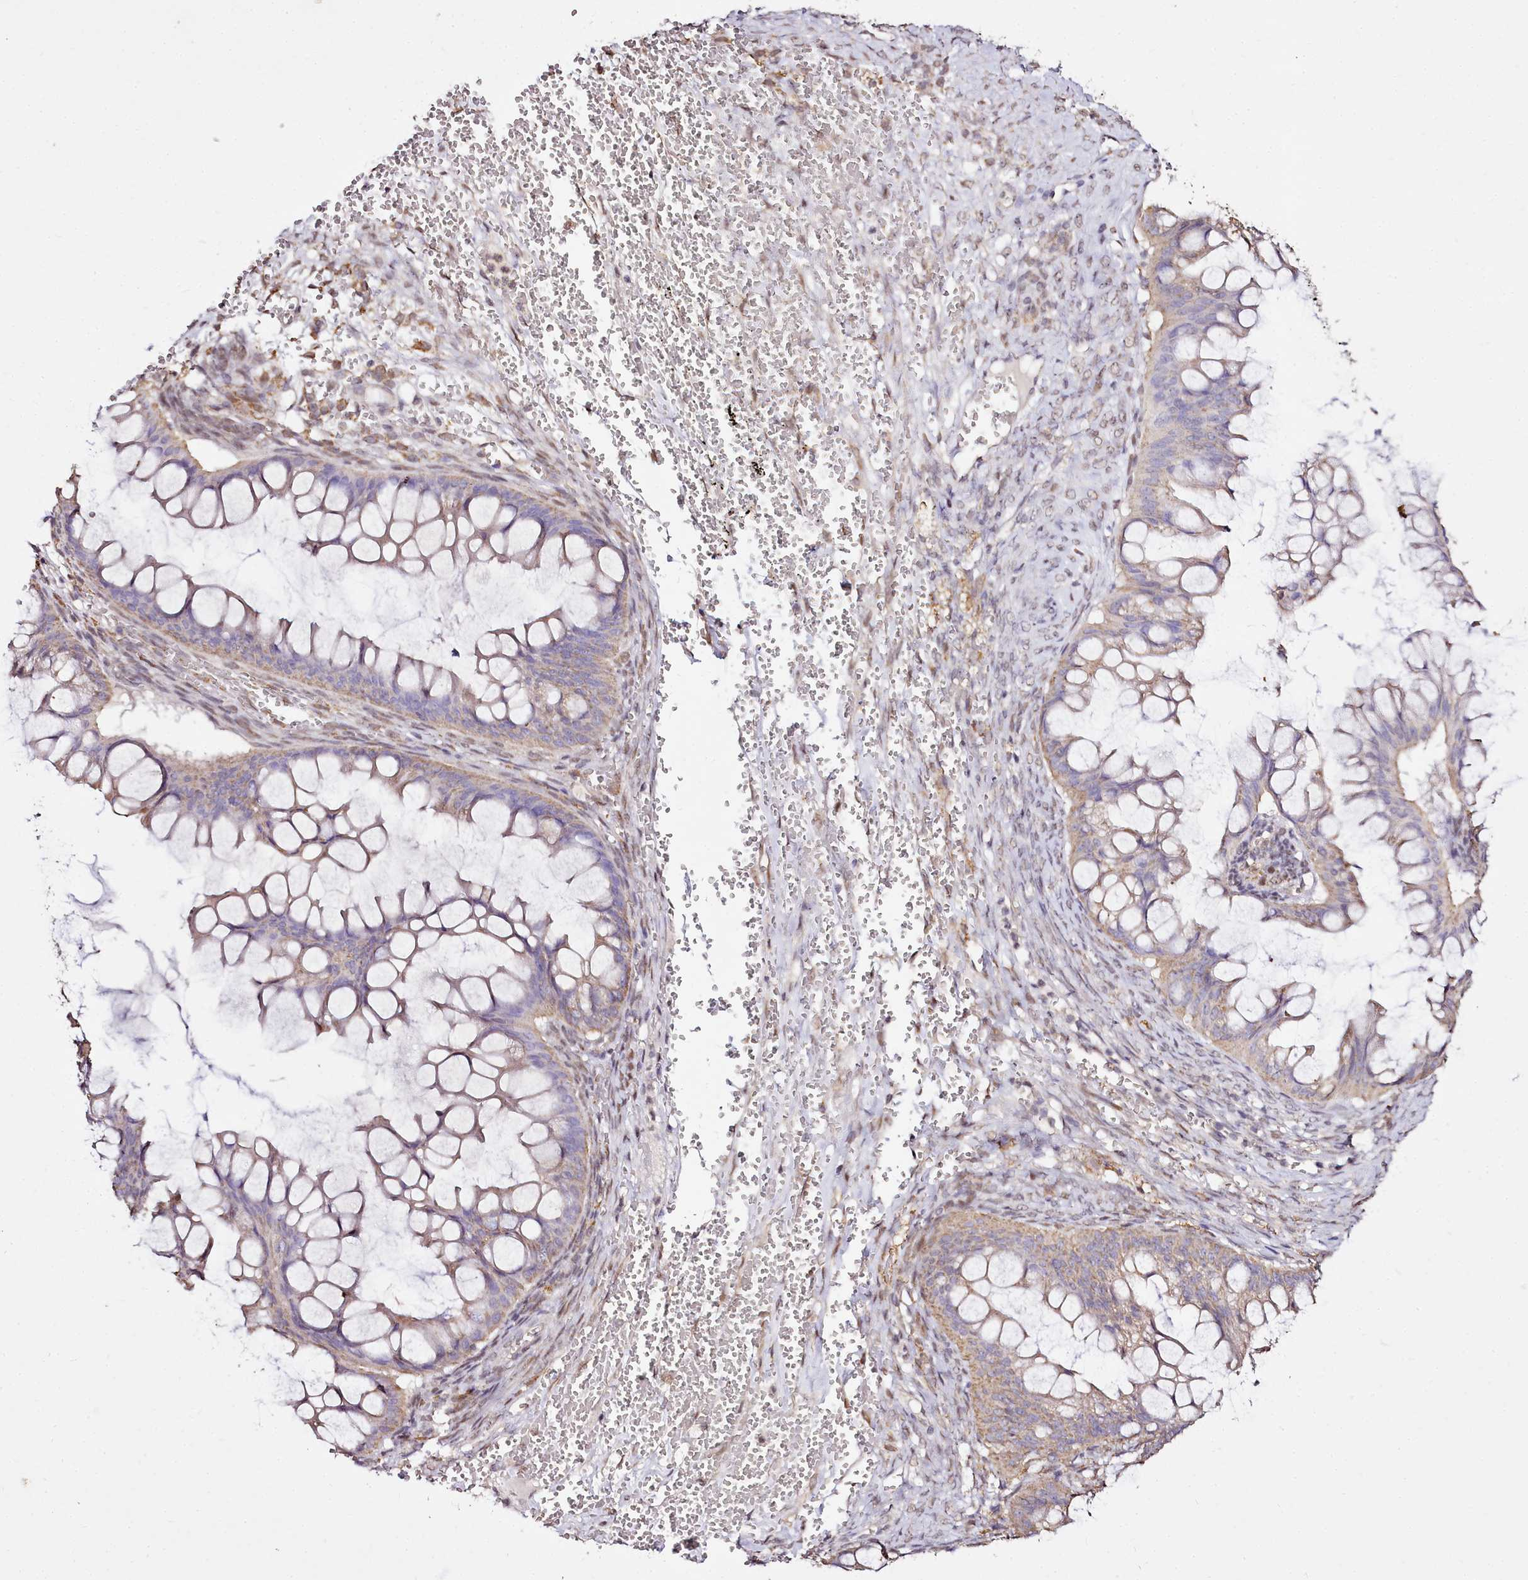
{"staining": {"intensity": "weak", "quantity": ">75%", "location": "cytoplasmic/membranous"}, "tissue": "ovarian cancer", "cell_type": "Tumor cells", "image_type": "cancer", "snomed": [{"axis": "morphology", "description": "Cystadenocarcinoma, mucinous, NOS"}, {"axis": "topography", "description": "Ovary"}], "caption": "A brown stain labels weak cytoplasmic/membranous staining of a protein in ovarian cancer (mucinous cystadenocarcinoma) tumor cells.", "gene": "EDIL3", "patient": {"sex": "female", "age": 73}}